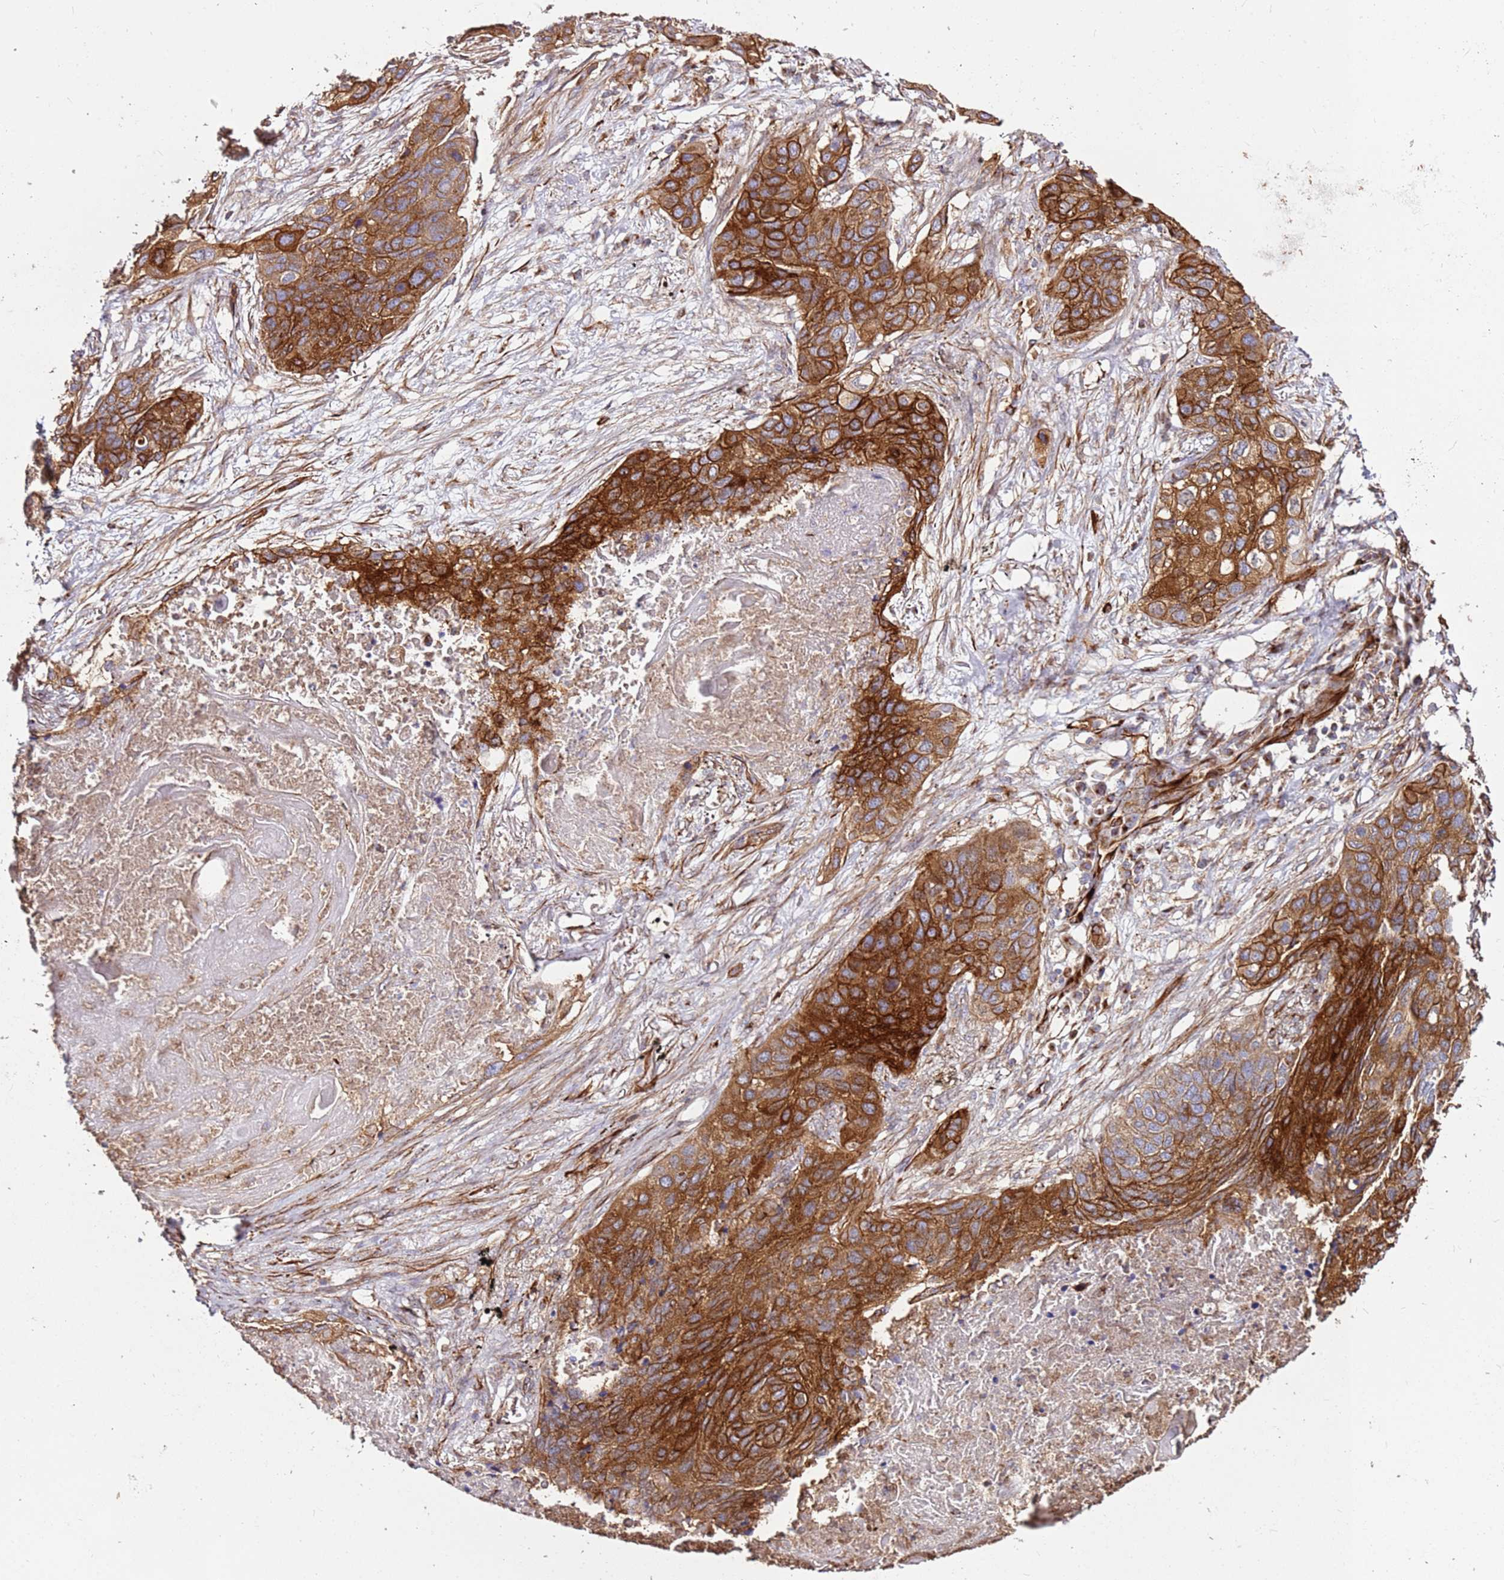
{"staining": {"intensity": "strong", "quantity": "25%-75%", "location": "cytoplasmic/membranous"}, "tissue": "lung cancer", "cell_type": "Tumor cells", "image_type": "cancer", "snomed": [{"axis": "morphology", "description": "Squamous cell carcinoma, NOS"}, {"axis": "topography", "description": "Lung"}], "caption": "An image of squamous cell carcinoma (lung) stained for a protein reveals strong cytoplasmic/membranous brown staining in tumor cells.", "gene": "MRGPRE", "patient": {"sex": "female", "age": 63}}